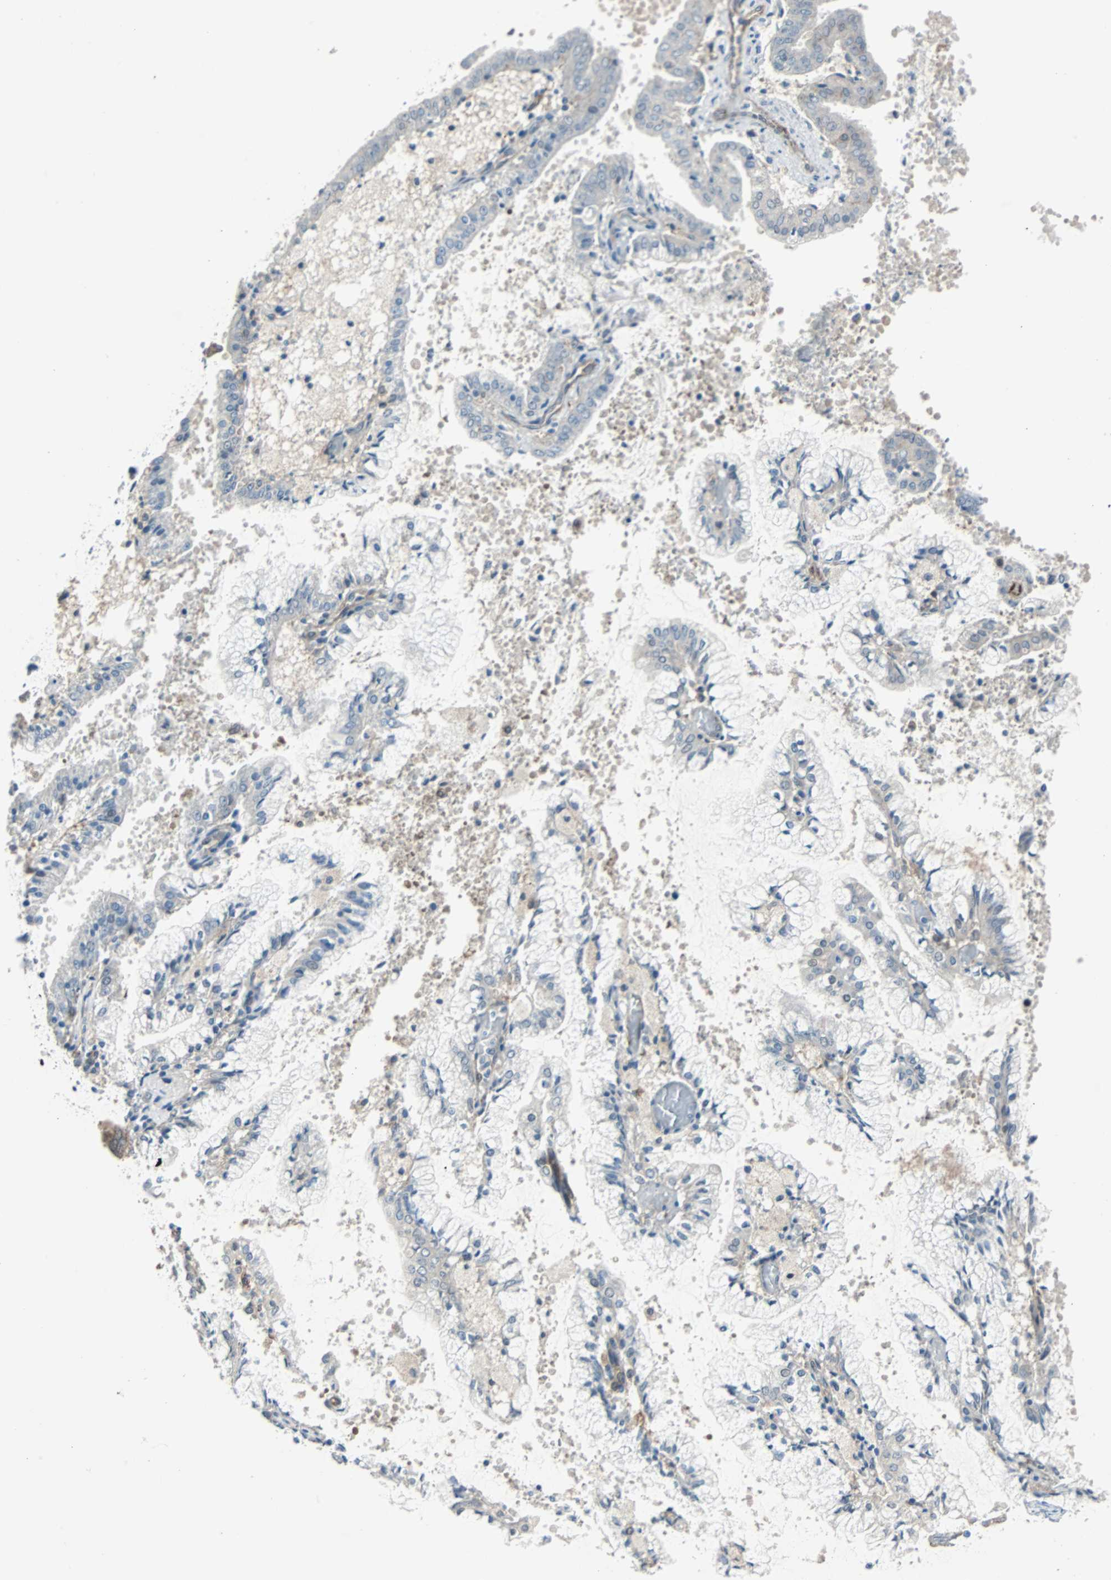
{"staining": {"intensity": "weak", "quantity": "25%-75%", "location": "cytoplasmic/membranous"}, "tissue": "endometrial cancer", "cell_type": "Tumor cells", "image_type": "cancer", "snomed": [{"axis": "morphology", "description": "Adenocarcinoma, NOS"}, {"axis": "topography", "description": "Endometrium"}], "caption": "Protein staining displays weak cytoplasmic/membranous positivity in about 25%-75% of tumor cells in endometrial adenocarcinoma.", "gene": "SWAP70", "patient": {"sex": "female", "age": 63}}